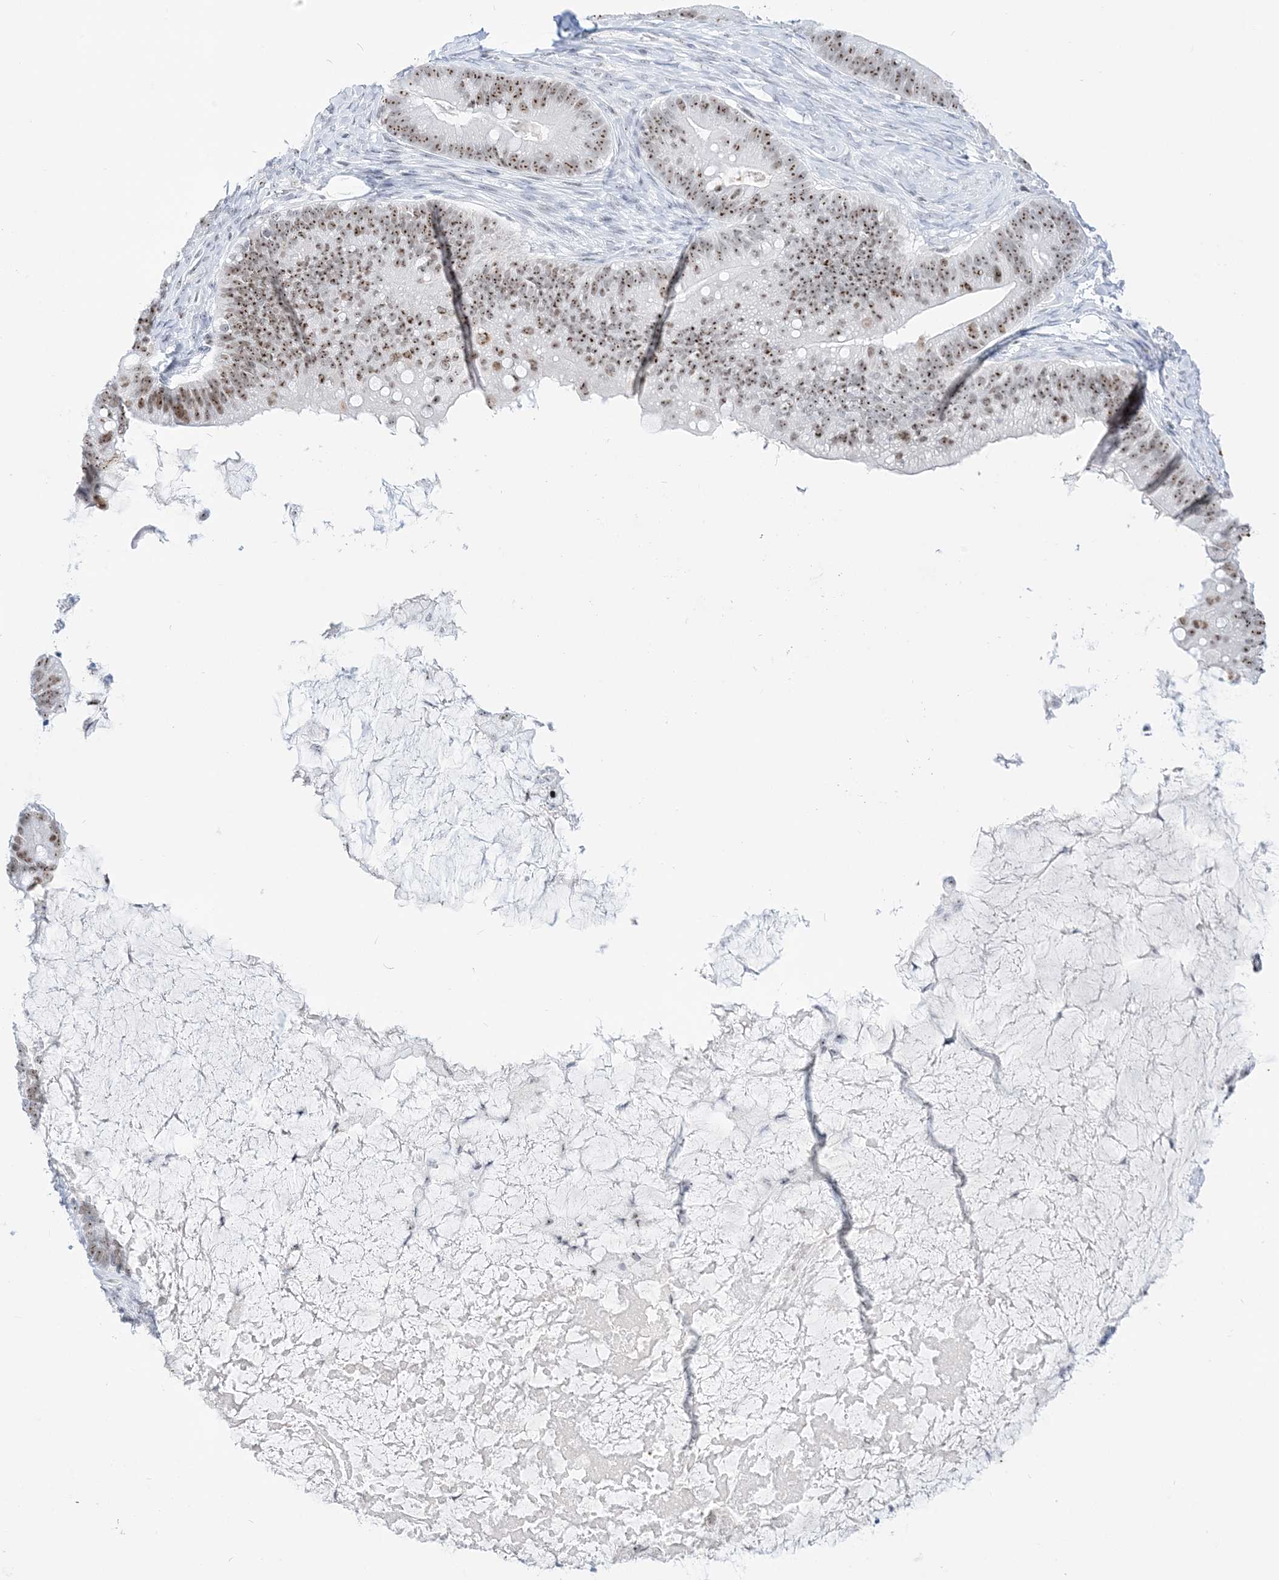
{"staining": {"intensity": "moderate", "quantity": ">75%", "location": "nuclear"}, "tissue": "ovarian cancer", "cell_type": "Tumor cells", "image_type": "cancer", "snomed": [{"axis": "morphology", "description": "Cystadenocarcinoma, mucinous, NOS"}, {"axis": "topography", "description": "Ovary"}], "caption": "A photomicrograph showing moderate nuclear staining in about >75% of tumor cells in ovarian cancer, as visualized by brown immunohistochemical staining.", "gene": "DDX21", "patient": {"sex": "female", "age": 61}}